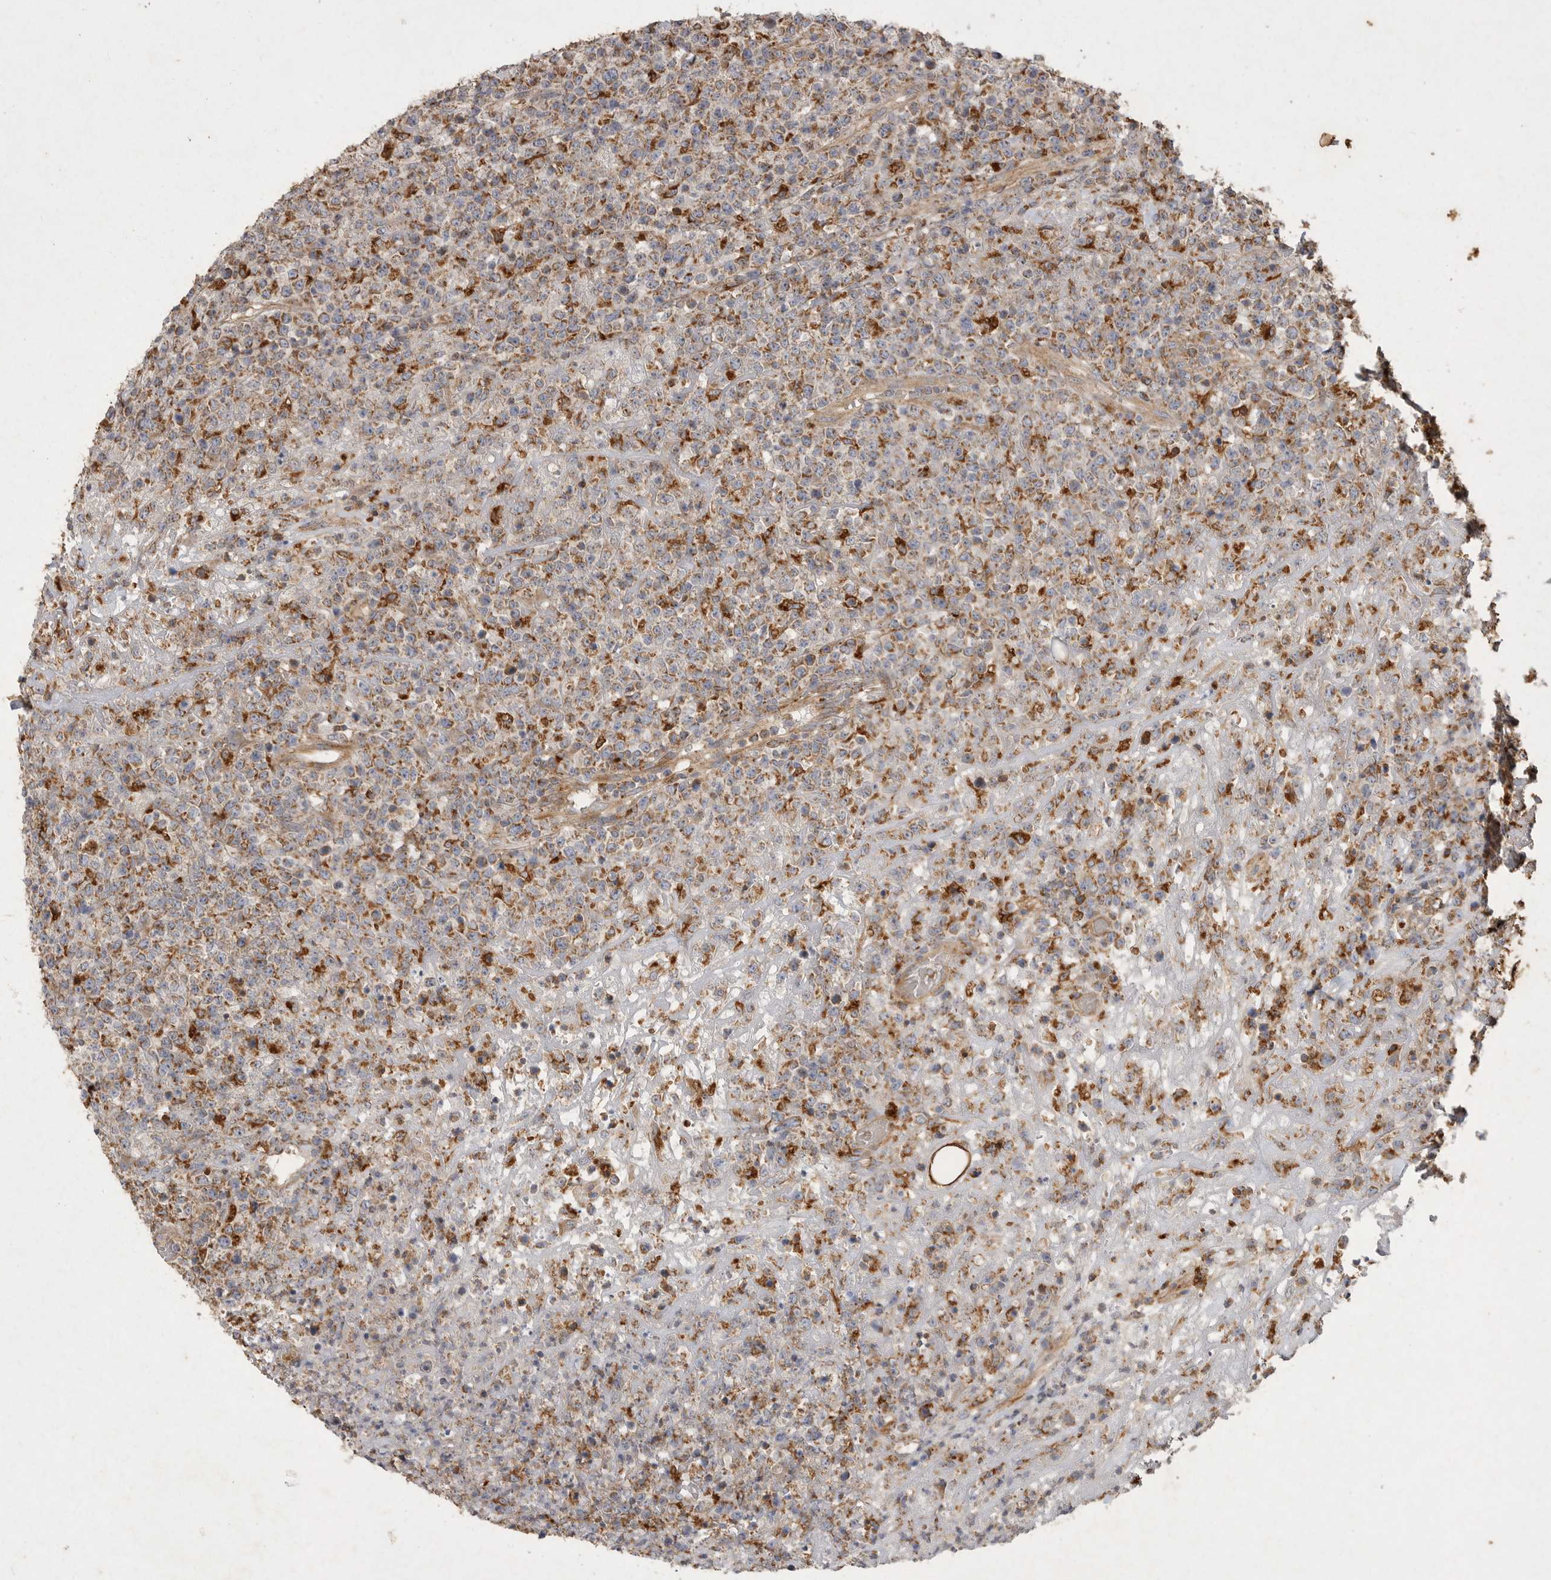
{"staining": {"intensity": "moderate", "quantity": ">75%", "location": "cytoplasmic/membranous"}, "tissue": "lymphoma", "cell_type": "Tumor cells", "image_type": "cancer", "snomed": [{"axis": "morphology", "description": "Malignant lymphoma, non-Hodgkin's type, High grade"}, {"axis": "topography", "description": "Colon"}], "caption": "Protein expression analysis of human lymphoma reveals moderate cytoplasmic/membranous positivity in about >75% of tumor cells. The staining was performed using DAB (3,3'-diaminobenzidine), with brown indicating positive protein expression. Nuclei are stained blue with hematoxylin.", "gene": "MRPL41", "patient": {"sex": "female", "age": 53}}